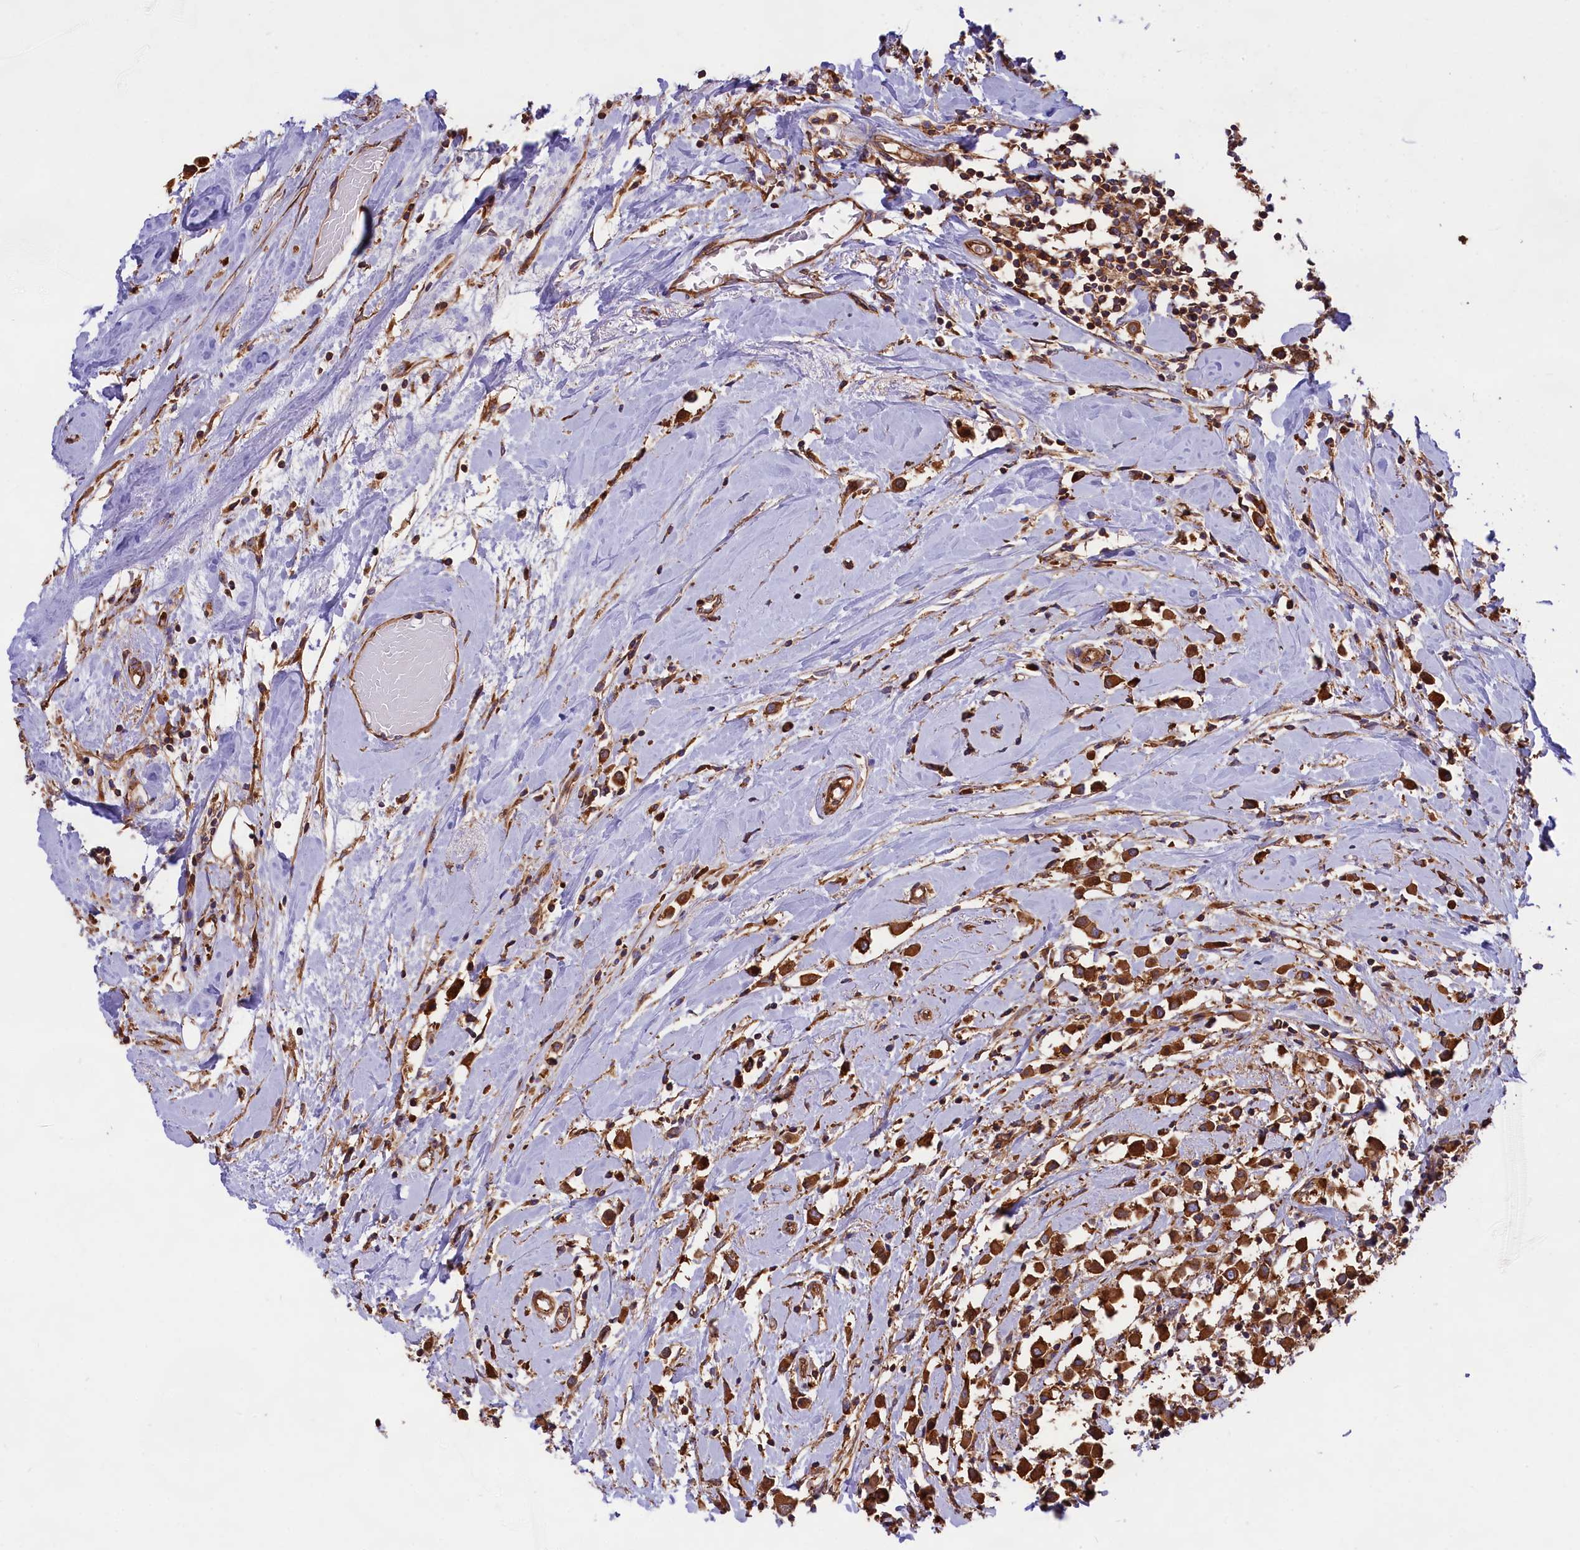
{"staining": {"intensity": "strong", "quantity": ">75%", "location": "cytoplasmic/membranous"}, "tissue": "breast cancer", "cell_type": "Tumor cells", "image_type": "cancer", "snomed": [{"axis": "morphology", "description": "Duct carcinoma"}, {"axis": "topography", "description": "Breast"}], "caption": "Human intraductal carcinoma (breast) stained for a protein (brown) shows strong cytoplasmic/membranous positive expression in about >75% of tumor cells.", "gene": "GYS1", "patient": {"sex": "female", "age": 61}}